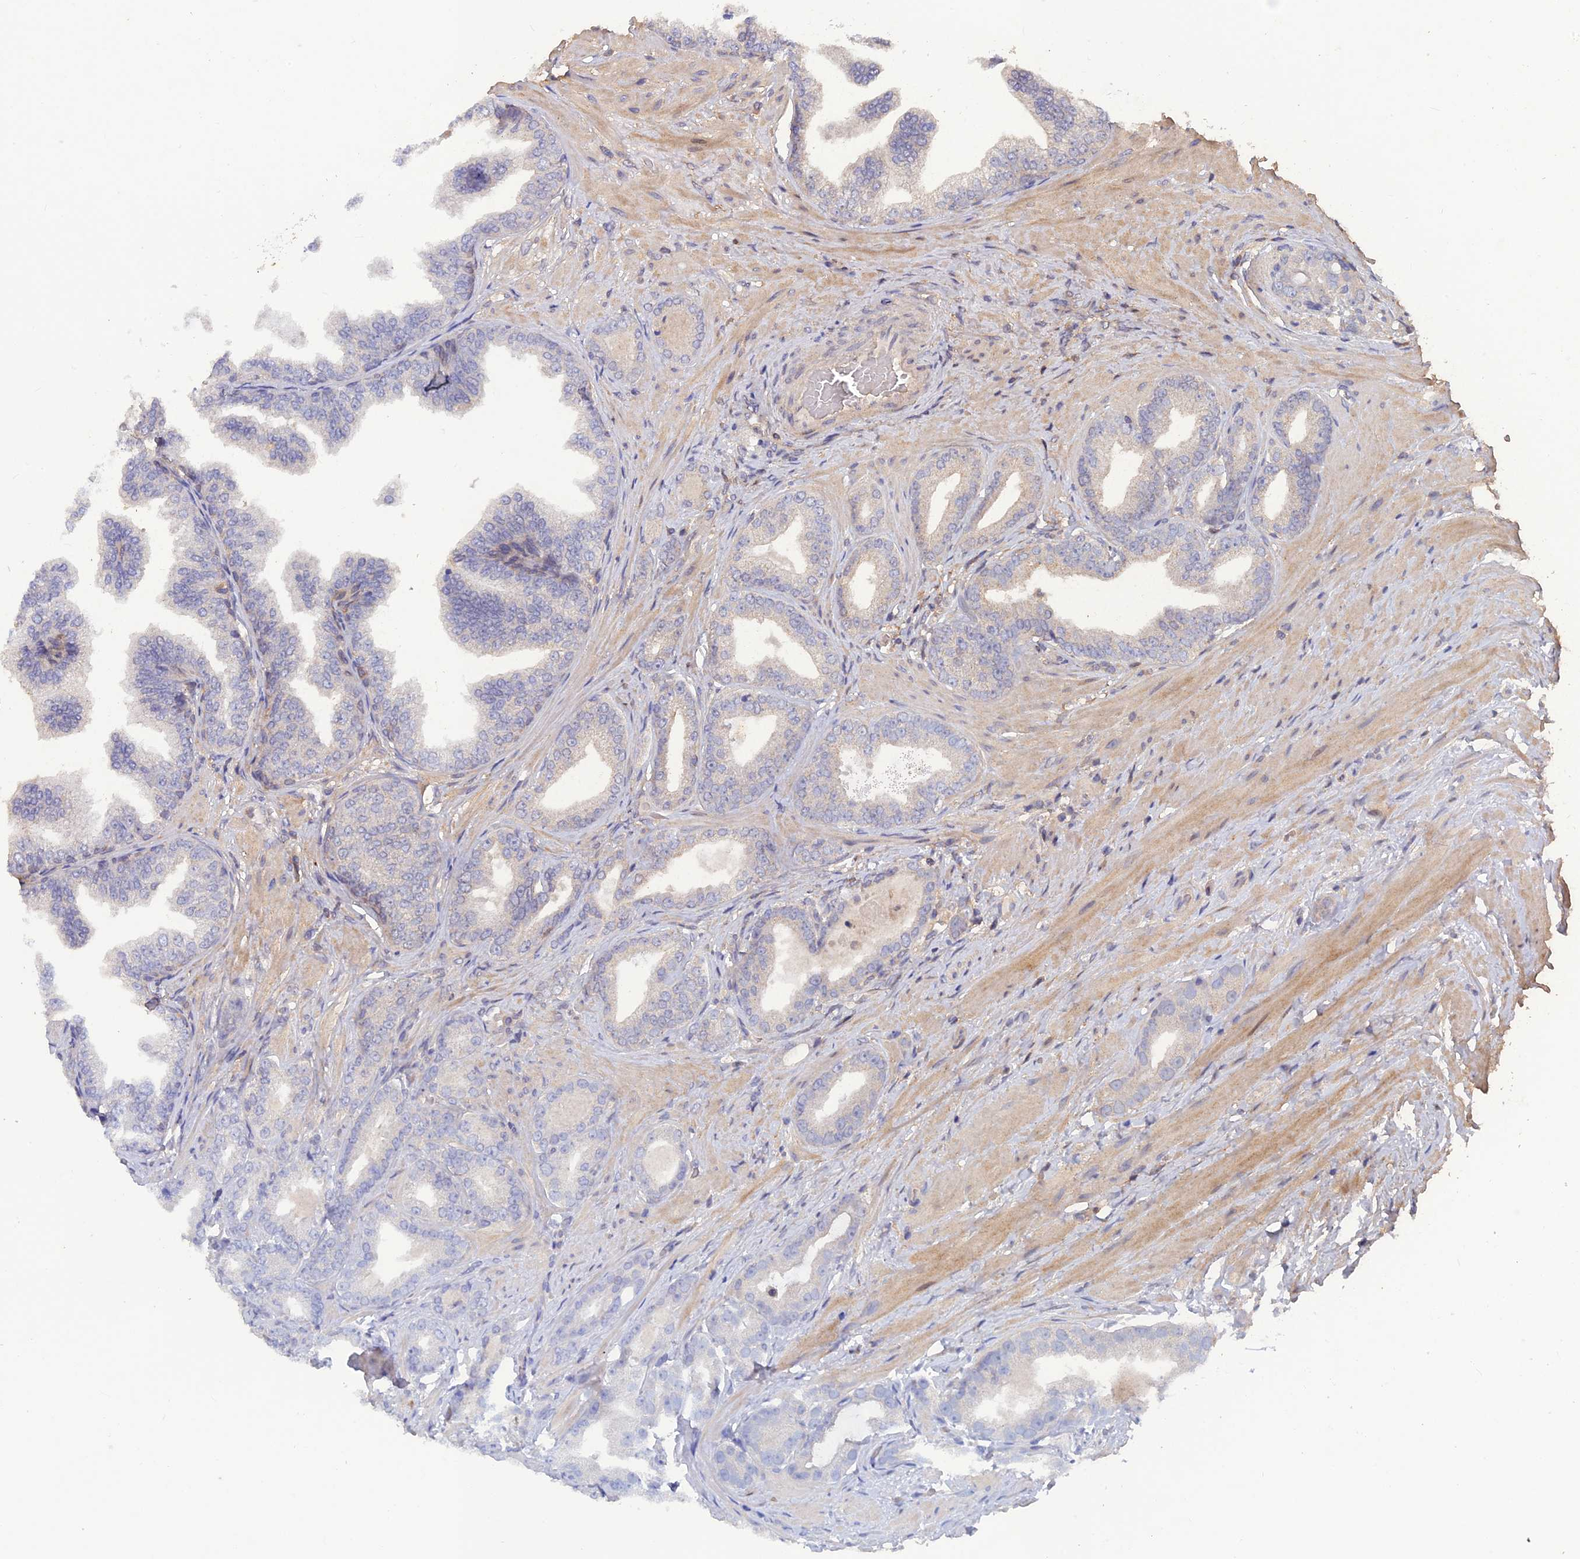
{"staining": {"intensity": "negative", "quantity": "none", "location": "none"}, "tissue": "prostate cancer", "cell_type": "Tumor cells", "image_type": "cancer", "snomed": [{"axis": "morphology", "description": "Adenocarcinoma, Low grade"}, {"axis": "topography", "description": "Prostate"}], "caption": "Protein analysis of prostate low-grade adenocarcinoma shows no significant expression in tumor cells.", "gene": "BLVRA", "patient": {"sex": "male", "age": 63}}